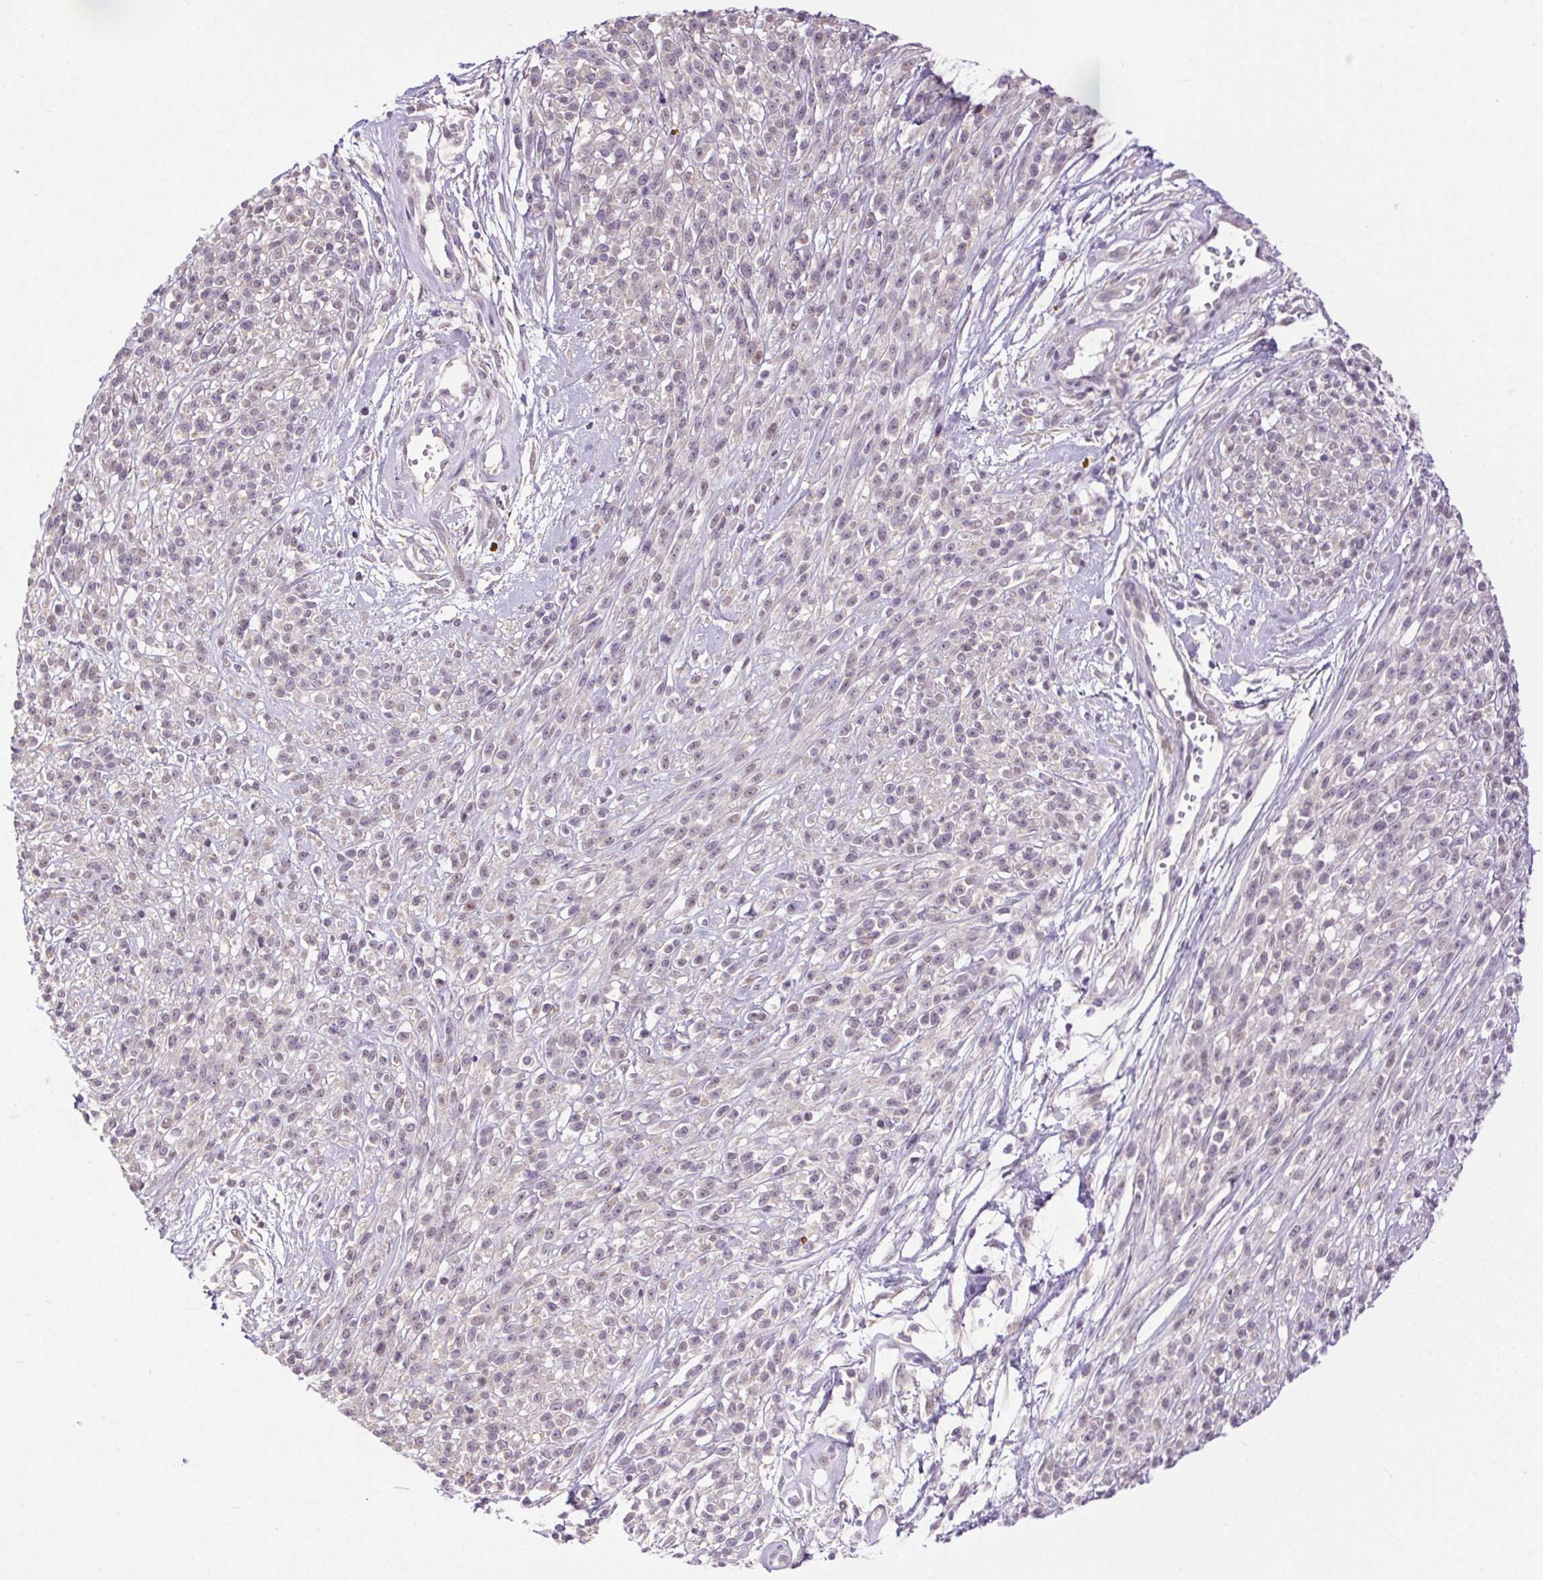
{"staining": {"intensity": "negative", "quantity": "none", "location": "none"}, "tissue": "melanoma", "cell_type": "Tumor cells", "image_type": "cancer", "snomed": [{"axis": "morphology", "description": "Malignant melanoma, NOS"}, {"axis": "topography", "description": "Skin"}, {"axis": "topography", "description": "Skin of trunk"}], "caption": "This image is of melanoma stained with immunohistochemistry to label a protein in brown with the nuclei are counter-stained blue. There is no staining in tumor cells.", "gene": "SYT11", "patient": {"sex": "male", "age": 74}}